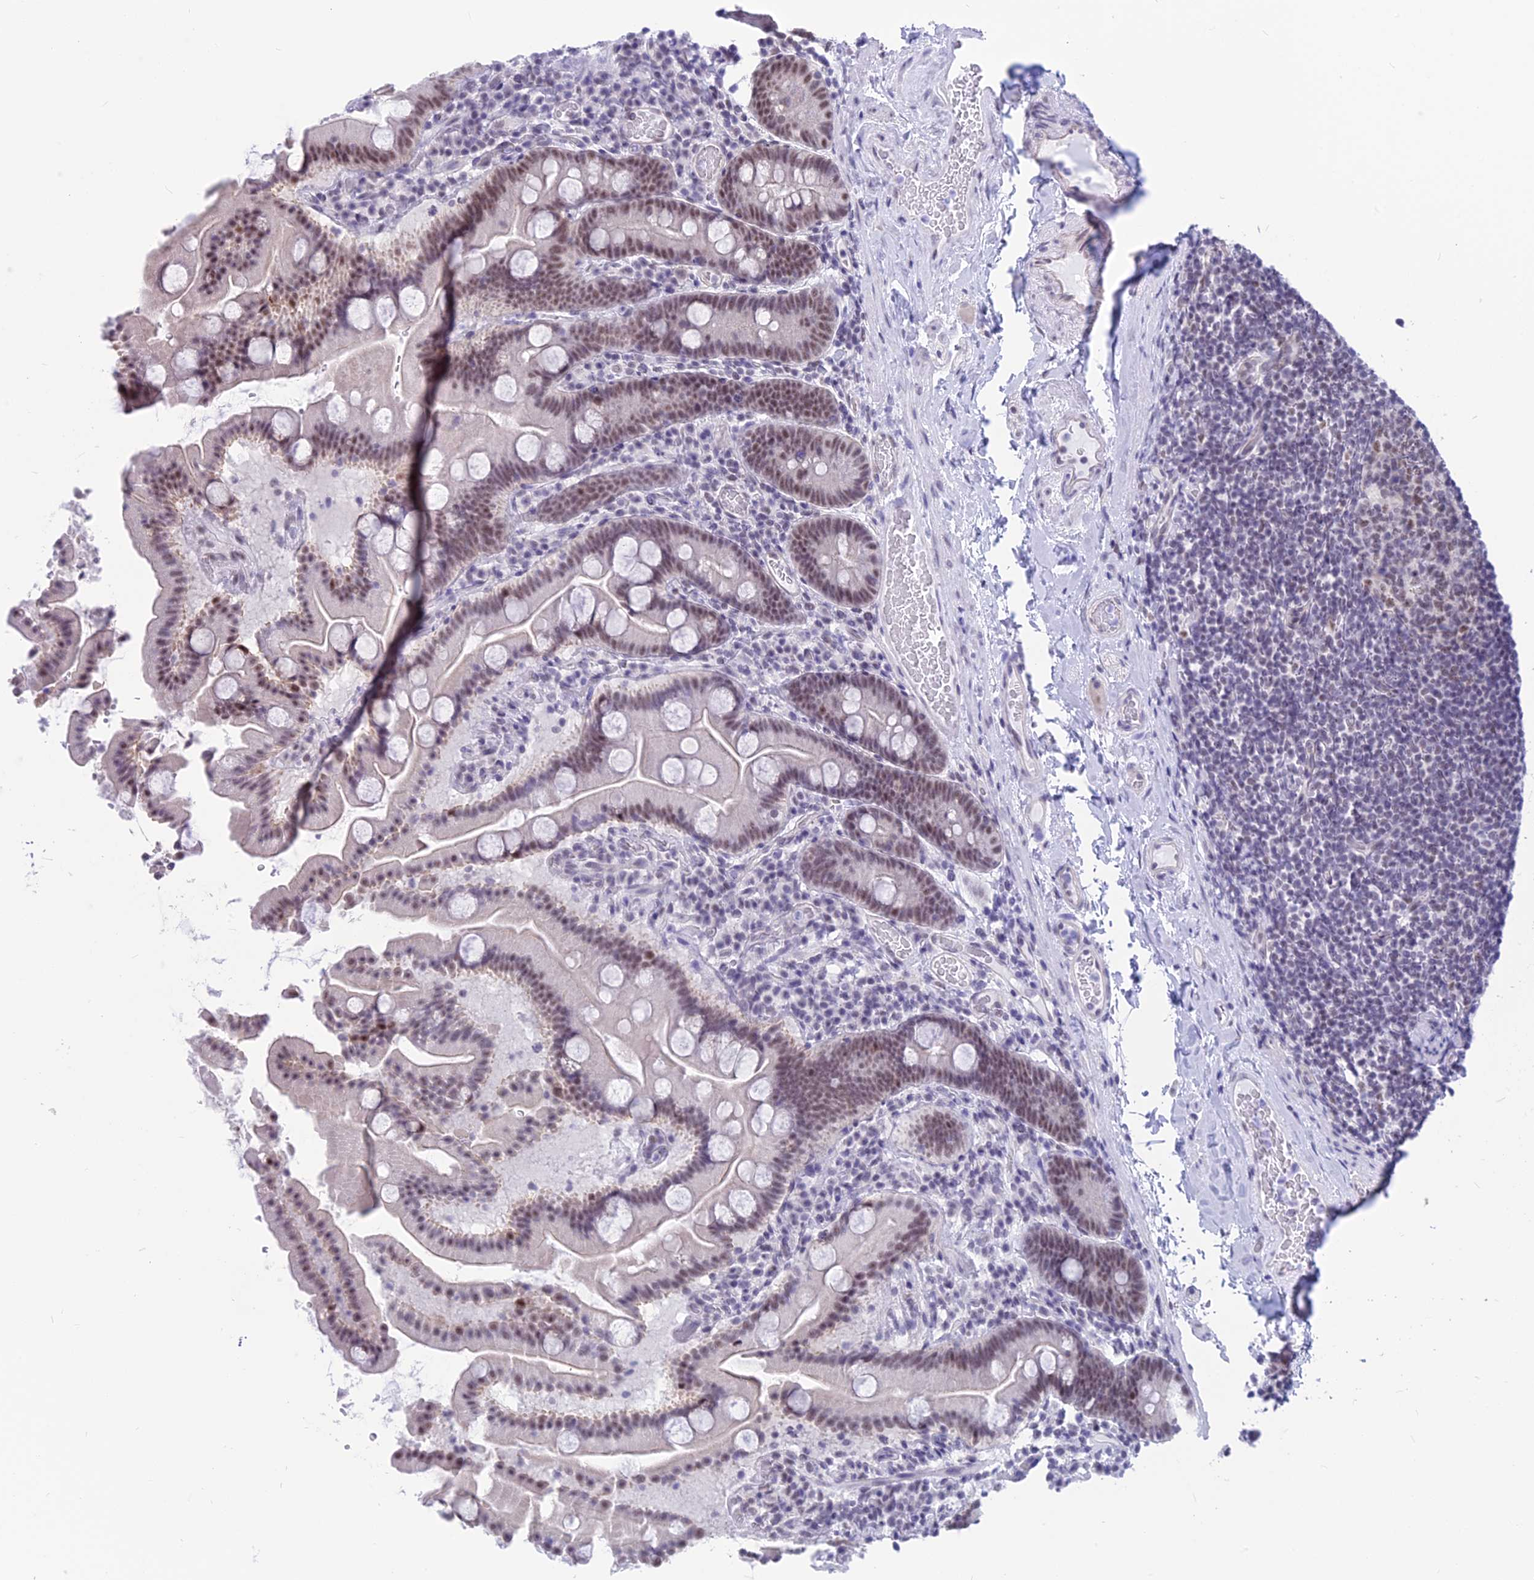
{"staining": {"intensity": "moderate", "quantity": "25%-75%", "location": "nuclear"}, "tissue": "duodenum", "cell_type": "Glandular cells", "image_type": "normal", "snomed": [{"axis": "morphology", "description": "Normal tissue, NOS"}, {"axis": "topography", "description": "Duodenum"}], "caption": "Immunohistochemical staining of normal human duodenum shows moderate nuclear protein positivity in approximately 25%-75% of glandular cells.", "gene": "SRSF5", "patient": {"sex": "male", "age": 55}}